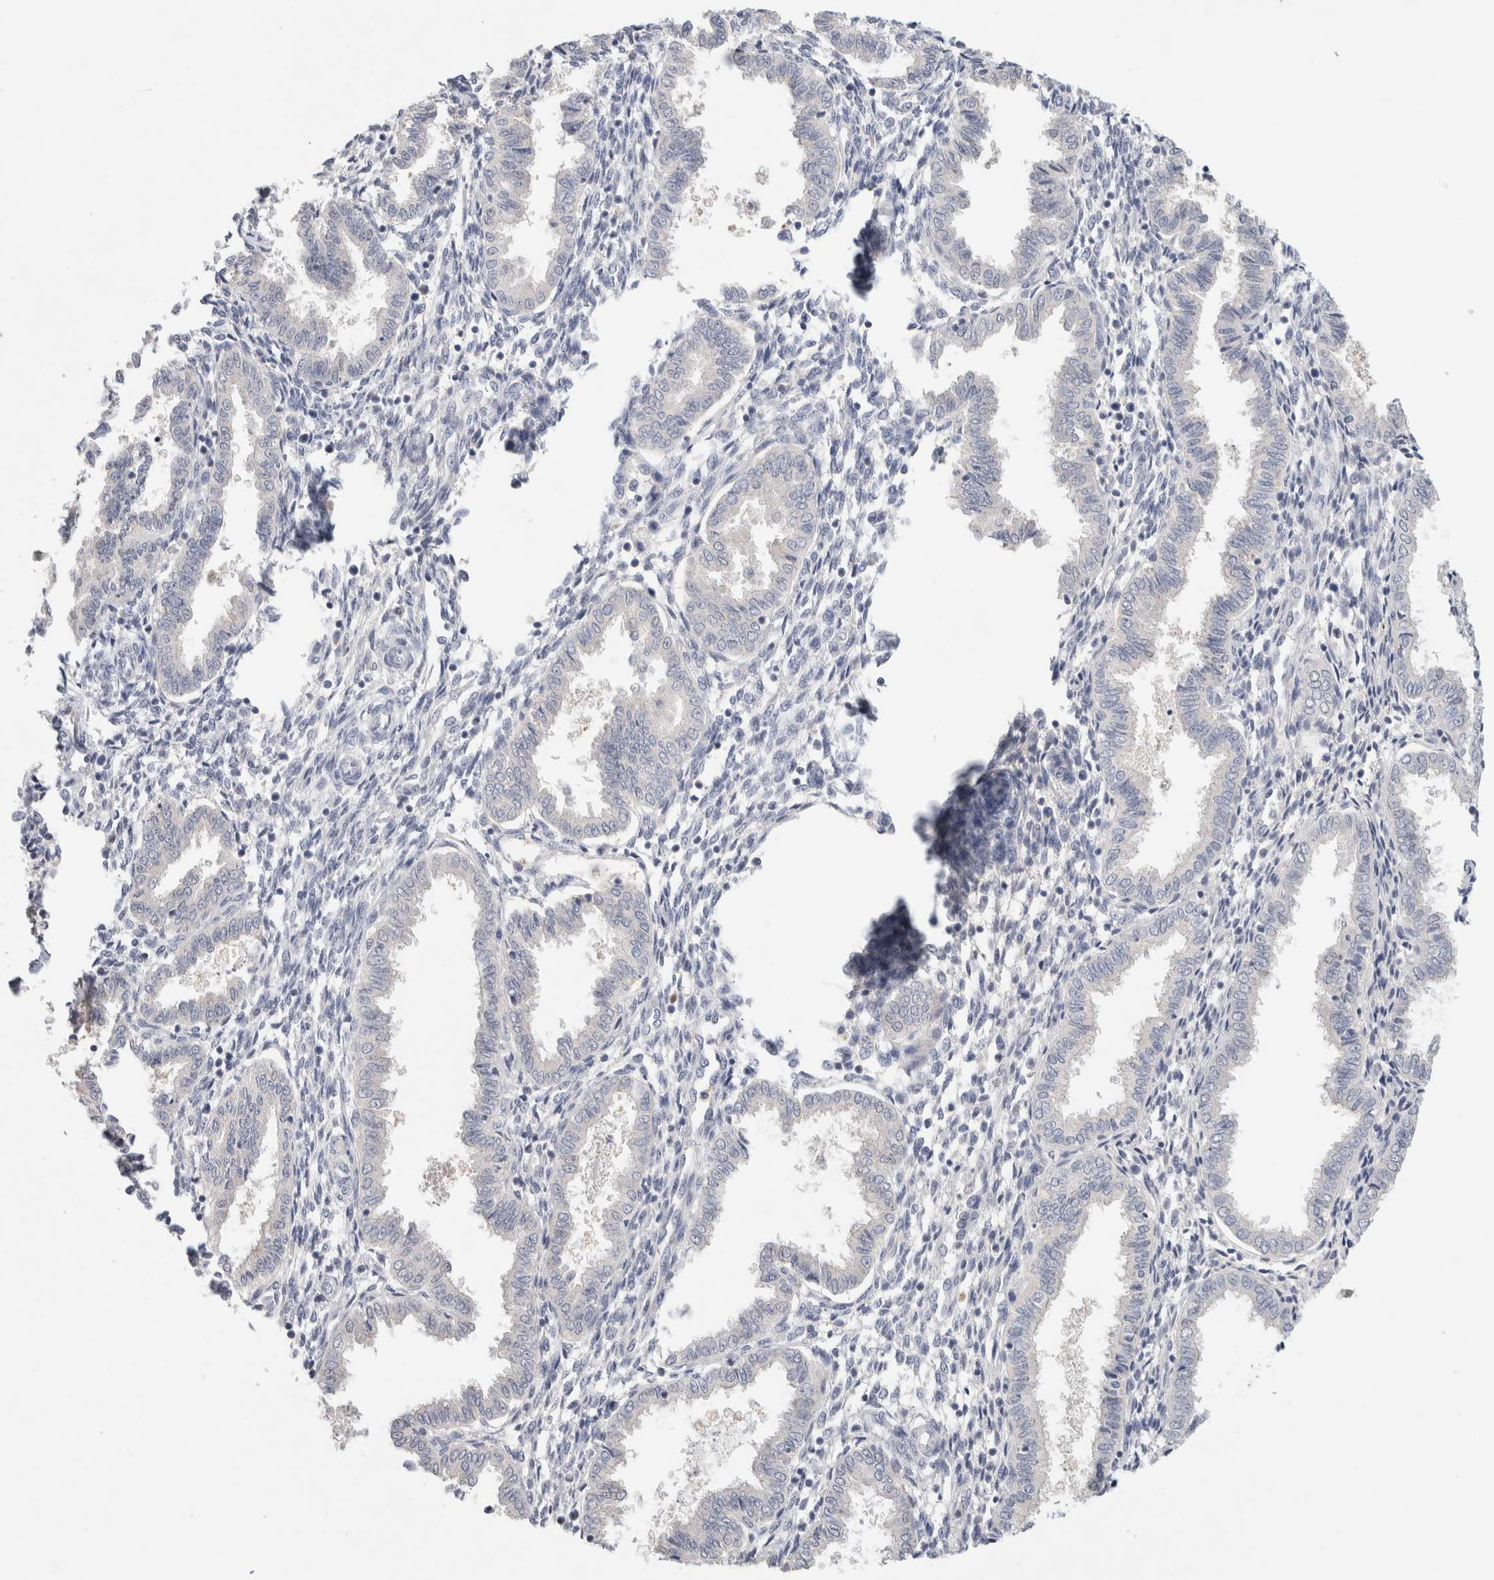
{"staining": {"intensity": "negative", "quantity": "none", "location": "none"}, "tissue": "endometrium", "cell_type": "Cells in endometrial stroma", "image_type": "normal", "snomed": [{"axis": "morphology", "description": "Normal tissue, NOS"}, {"axis": "topography", "description": "Endometrium"}], "caption": "Cells in endometrial stroma show no significant positivity in normal endometrium. (DAB immunohistochemistry visualized using brightfield microscopy, high magnification).", "gene": "MPP2", "patient": {"sex": "female", "age": 33}}